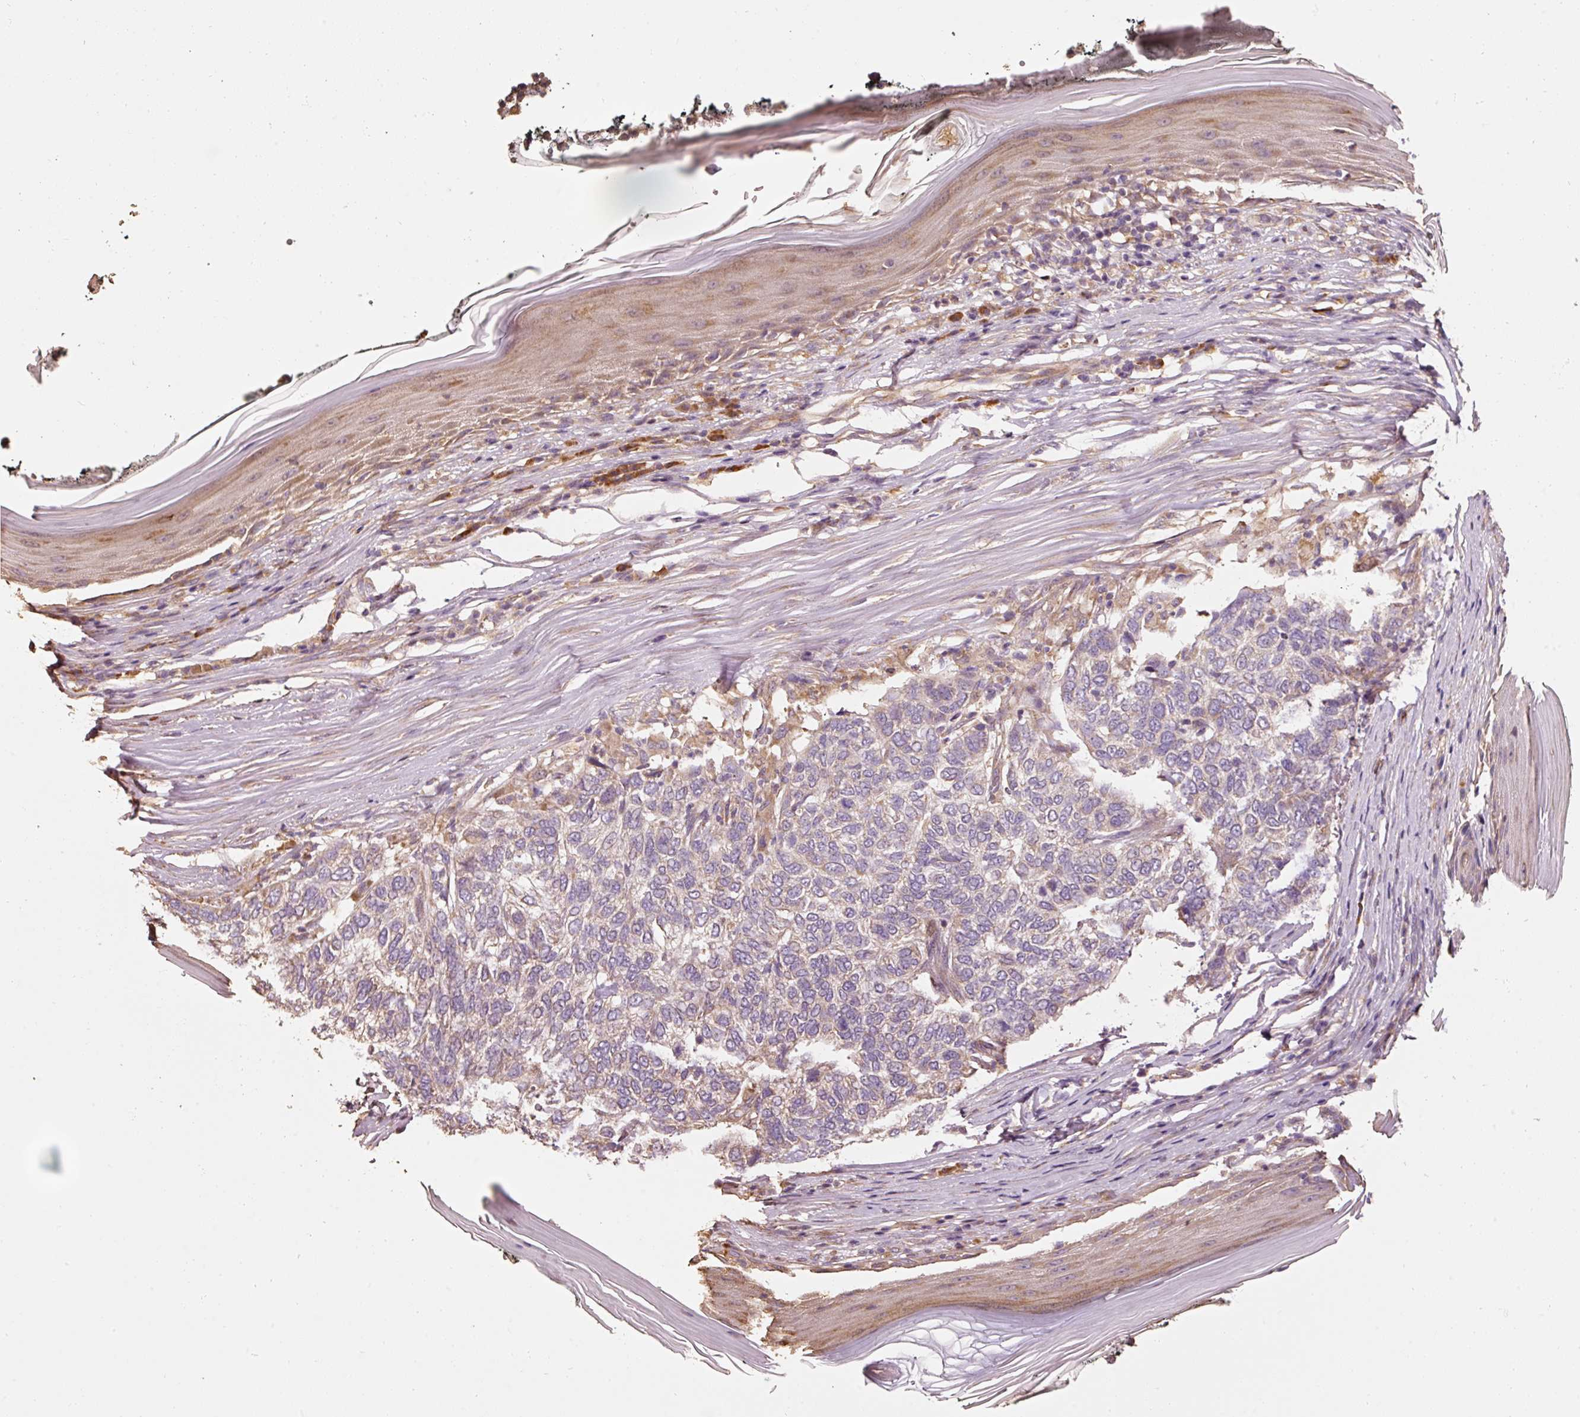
{"staining": {"intensity": "weak", "quantity": "<25%", "location": "cytoplasmic/membranous"}, "tissue": "skin cancer", "cell_type": "Tumor cells", "image_type": "cancer", "snomed": [{"axis": "morphology", "description": "Basal cell carcinoma"}, {"axis": "topography", "description": "Skin"}], "caption": "High magnification brightfield microscopy of skin basal cell carcinoma stained with DAB (3,3'-diaminobenzidine) (brown) and counterstained with hematoxylin (blue): tumor cells show no significant positivity.", "gene": "EFHC1", "patient": {"sex": "female", "age": 65}}